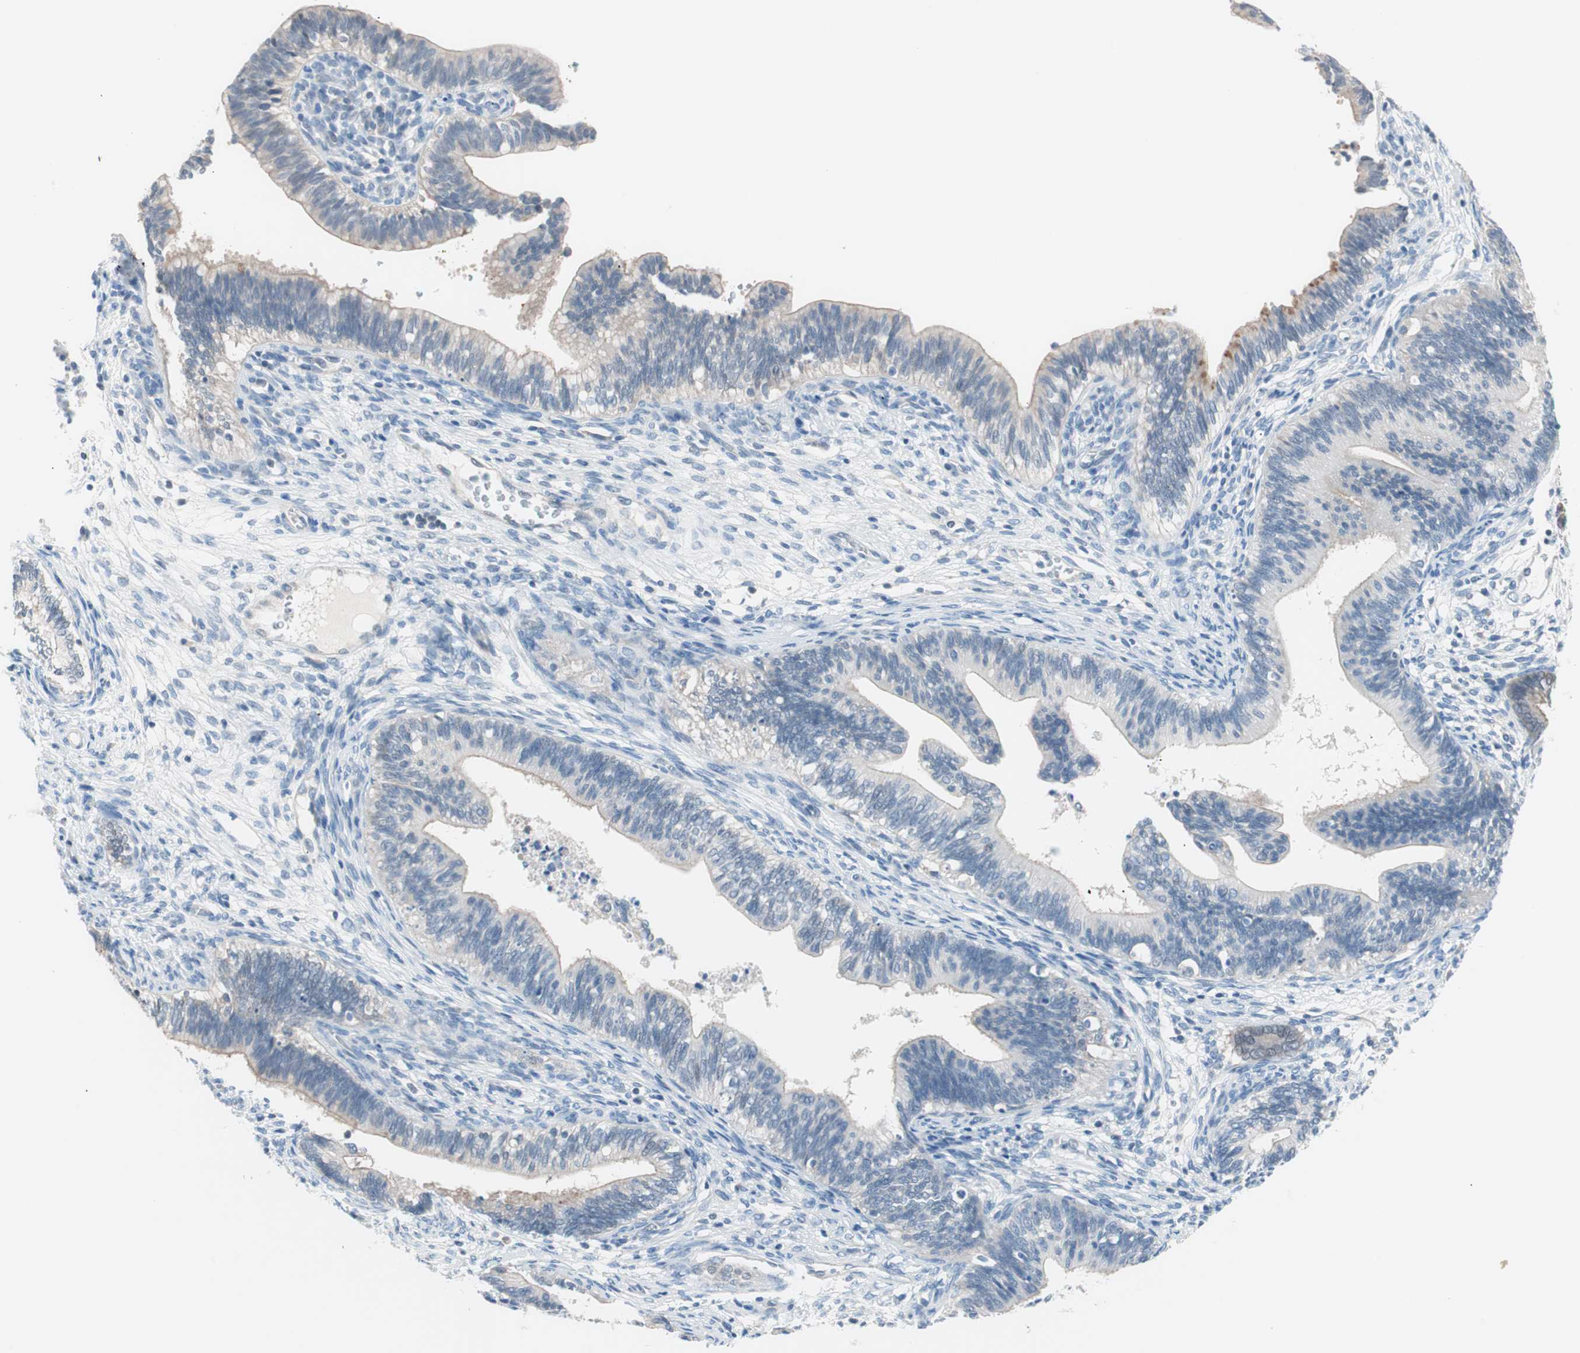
{"staining": {"intensity": "weak", "quantity": "<25%", "location": "cytoplasmic/membranous"}, "tissue": "cervical cancer", "cell_type": "Tumor cells", "image_type": "cancer", "snomed": [{"axis": "morphology", "description": "Adenocarcinoma, NOS"}, {"axis": "topography", "description": "Cervix"}], "caption": "Photomicrograph shows no protein positivity in tumor cells of adenocarcinoma (cervical) tissue.", "gene": "VIL1", "patient": {"sex": "female", "age": 44}}